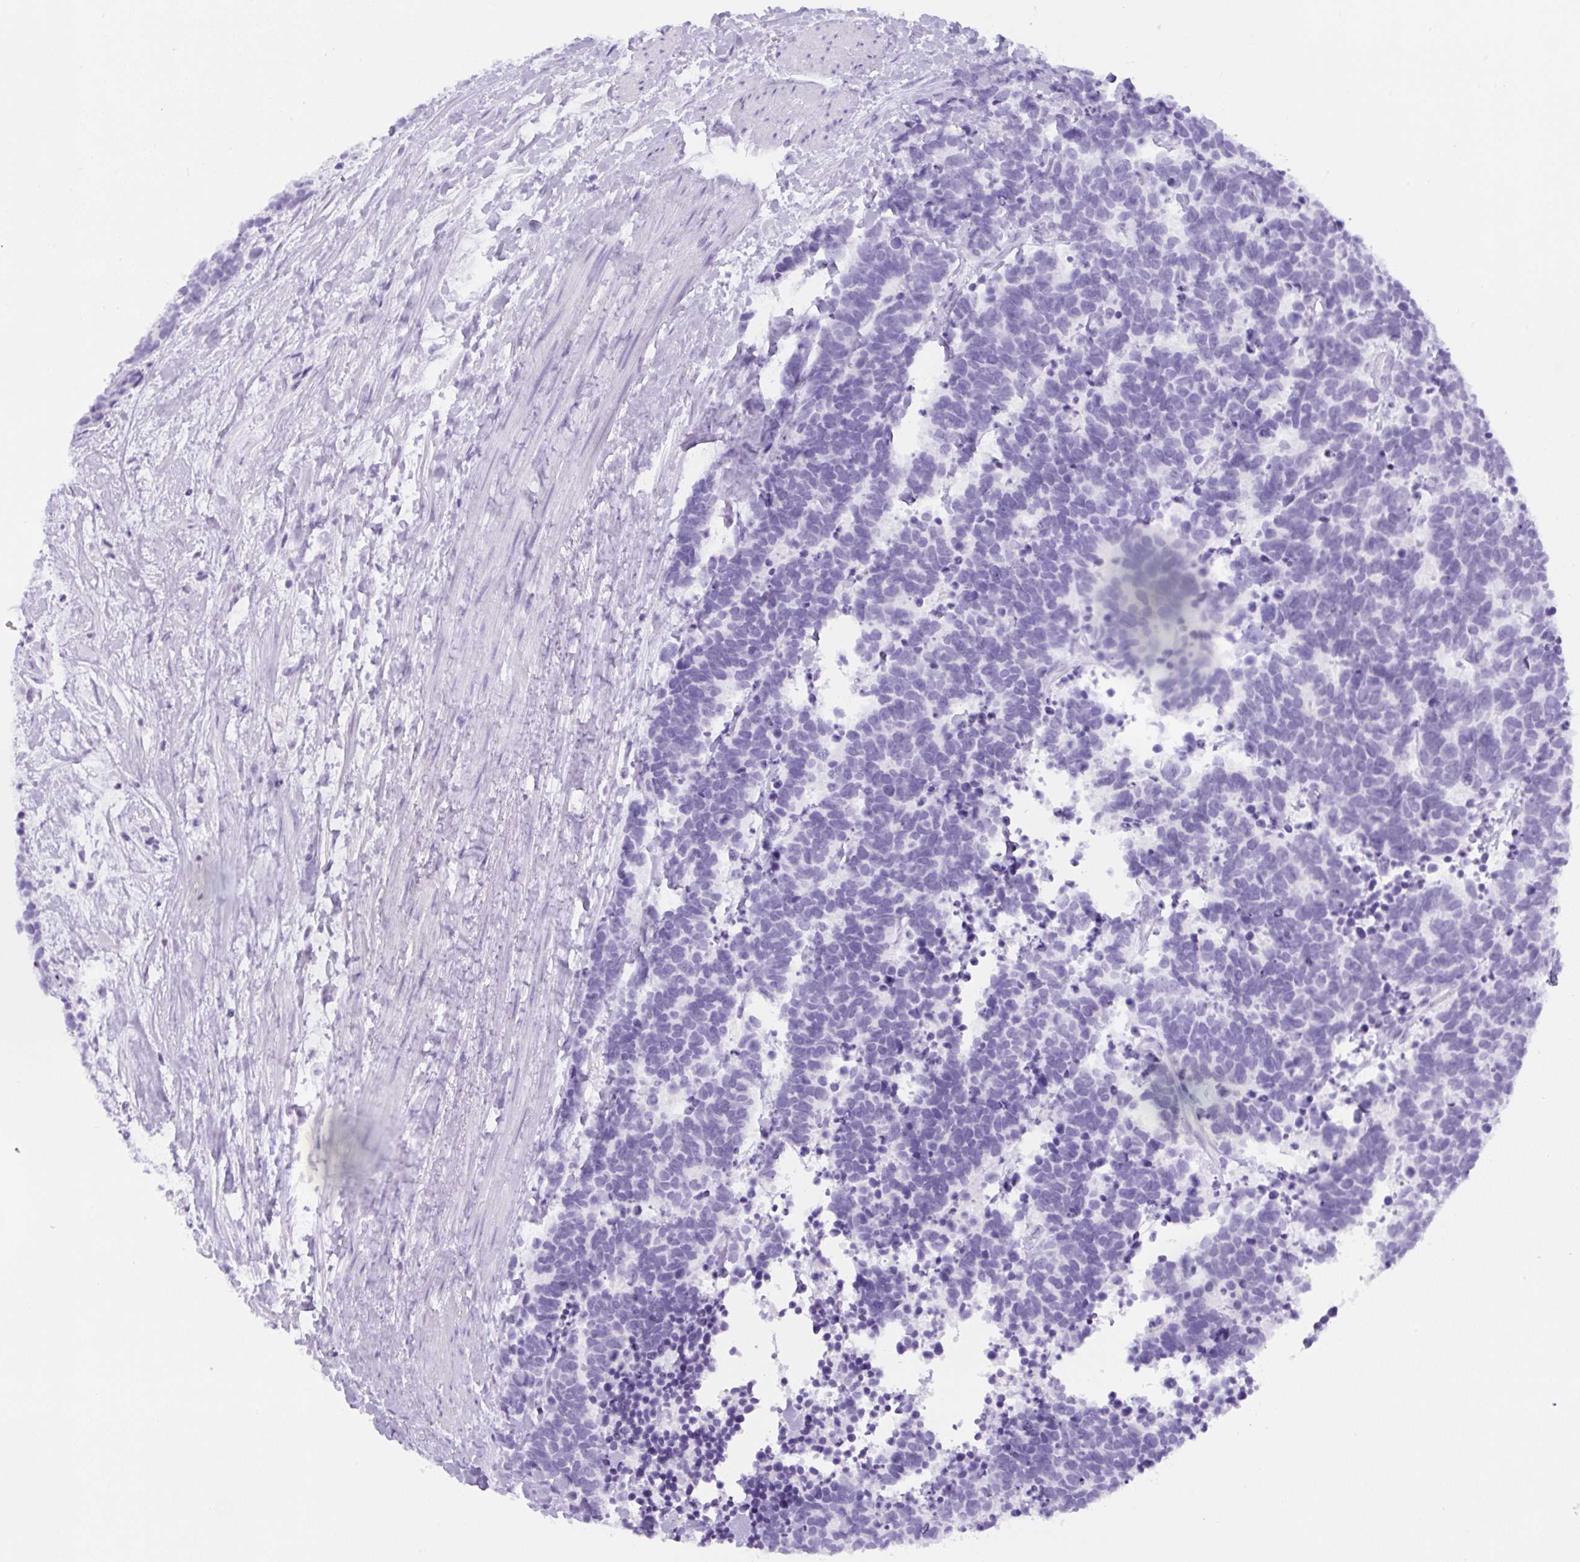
{"staining": {"intensity": "negative", "quantity": "none", "location": "none"}, "tissue": "carcinoid", "cell_type": "Tumor cells", "image_type": "cancer", "snomed": [{"axis": "morphology", "description": "Carcinoma, NOS"}, {"axis": "morphology", "description": "Carcinoid, malignant, NOS"}, {"axis": "topography", "description": "Prostate"}], "caption": "IHC micrograph of neoplastic tissue: carcinoid stained with DAB exhibits no significant protein positivity in tumor cells.", "gene": "UBL3", "patient": {"sex": "male", "age": 57}}